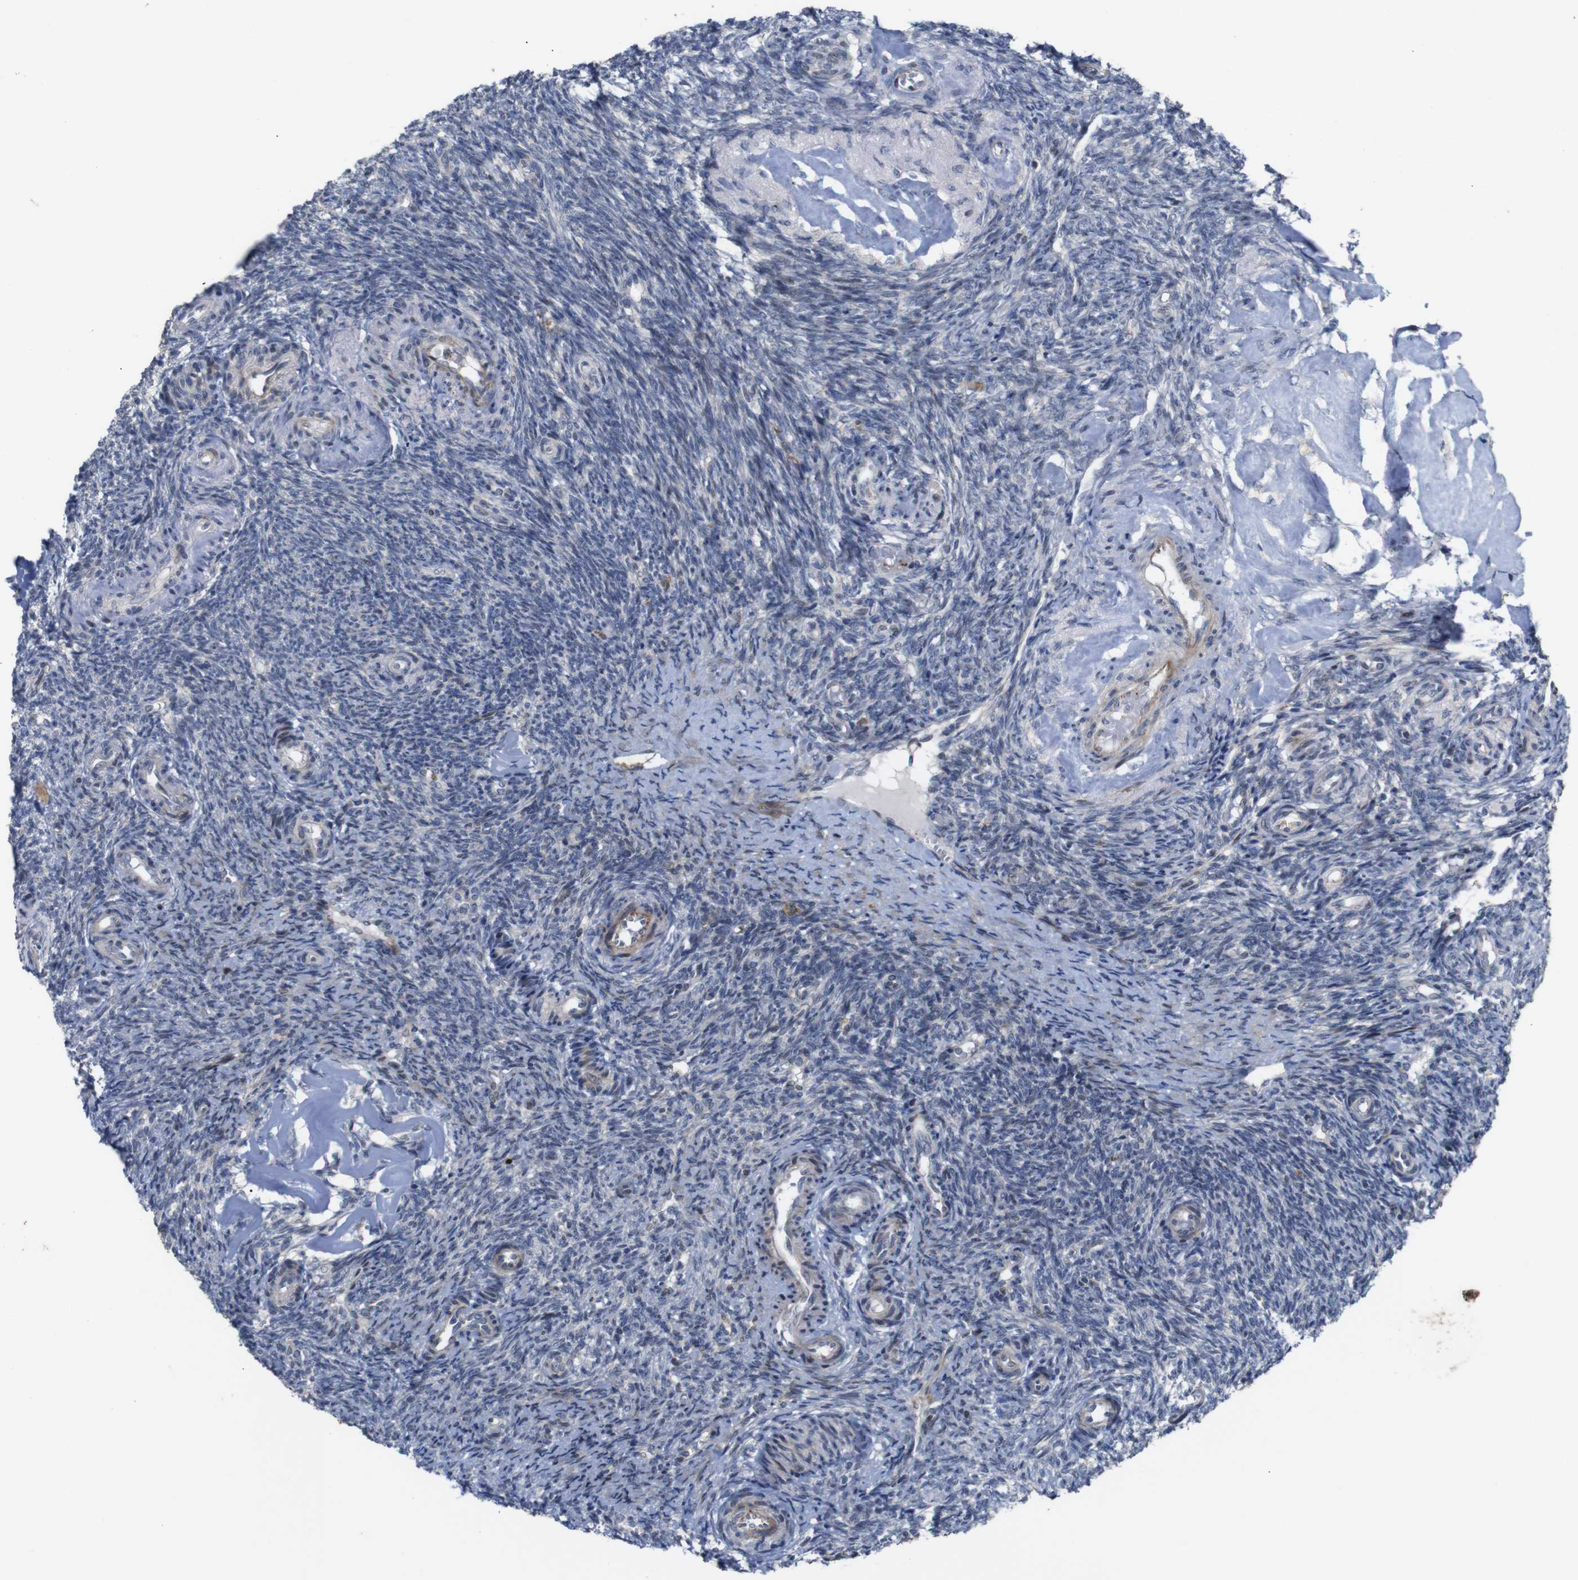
{"staining": {"intensity": "strong", "quantity": ">75%", "location": "cytoplasmic/membranous"}, "tissue": "ovary", "cell_type": "Follicle cells", "image_type": "normal", "snomed": [{"axis": "morphology", "description": "Normal tissue, NOS"}, {"axis": "topography", "description": "Ovary"}], "caption": "This histopathology image displays IHC staining of normal ovary, with high strong cytoplasmic/membranous expression in about >75% of follicle cells.", "gene": "ATP7B", "patient": {"sex": "female", "age": 41}}